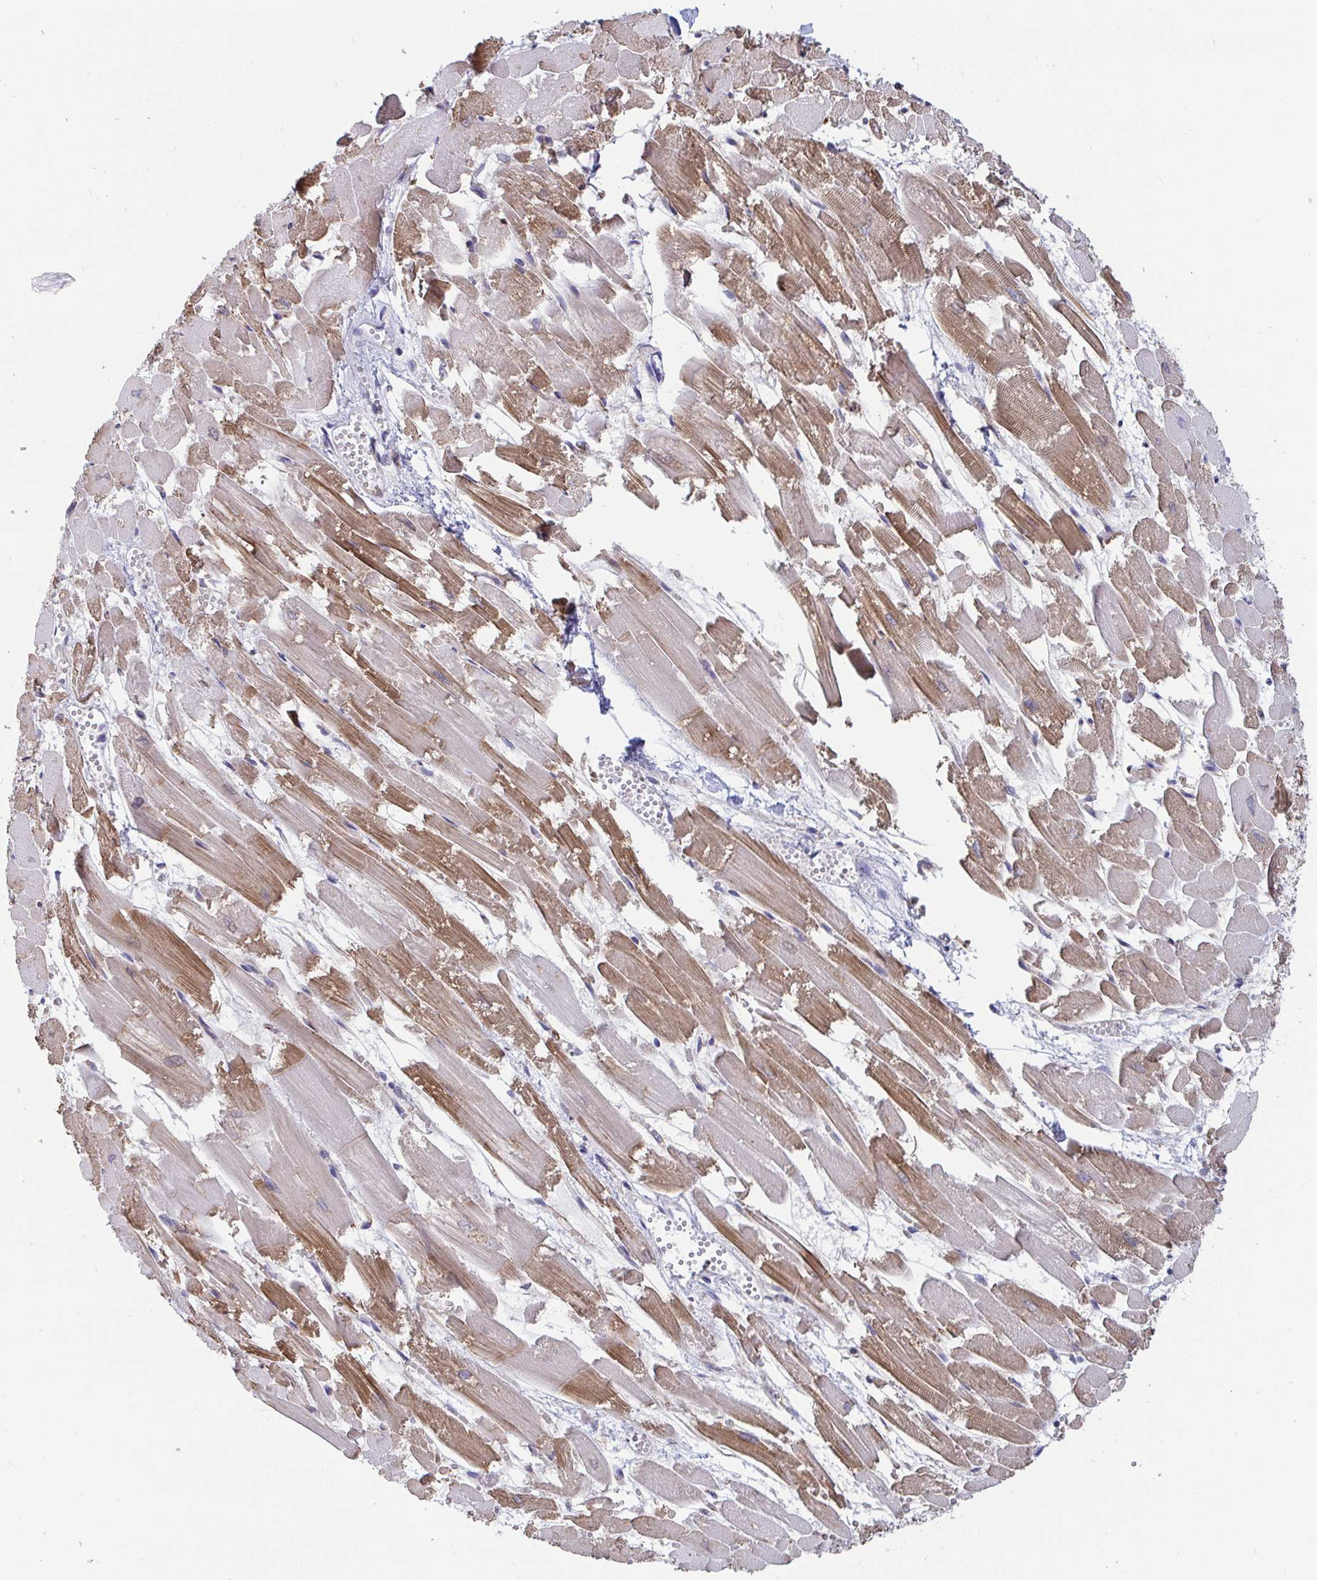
{"staining": {"intensity": "moderate", "quantity": ">75%", "location": "cytoplasmic/membranous"}, "tissue": "heart muscle", "cell_type": "Cardiomyocytes", "image_type": "normal", "snomed": [{"axis": "morphology", "description": "Normal tissue, NOS"}, {"axis": "topography", "description": "Heart"}], "caption": "Immunohistochemistry (IHC) of benign human heart muscle displays medium levels of moderate cytoplasmic/membranous expression in about >75% of cardiomyocytes.", "gene": "EIF1AD", "patient": {"sex": "female", "age": 52}}